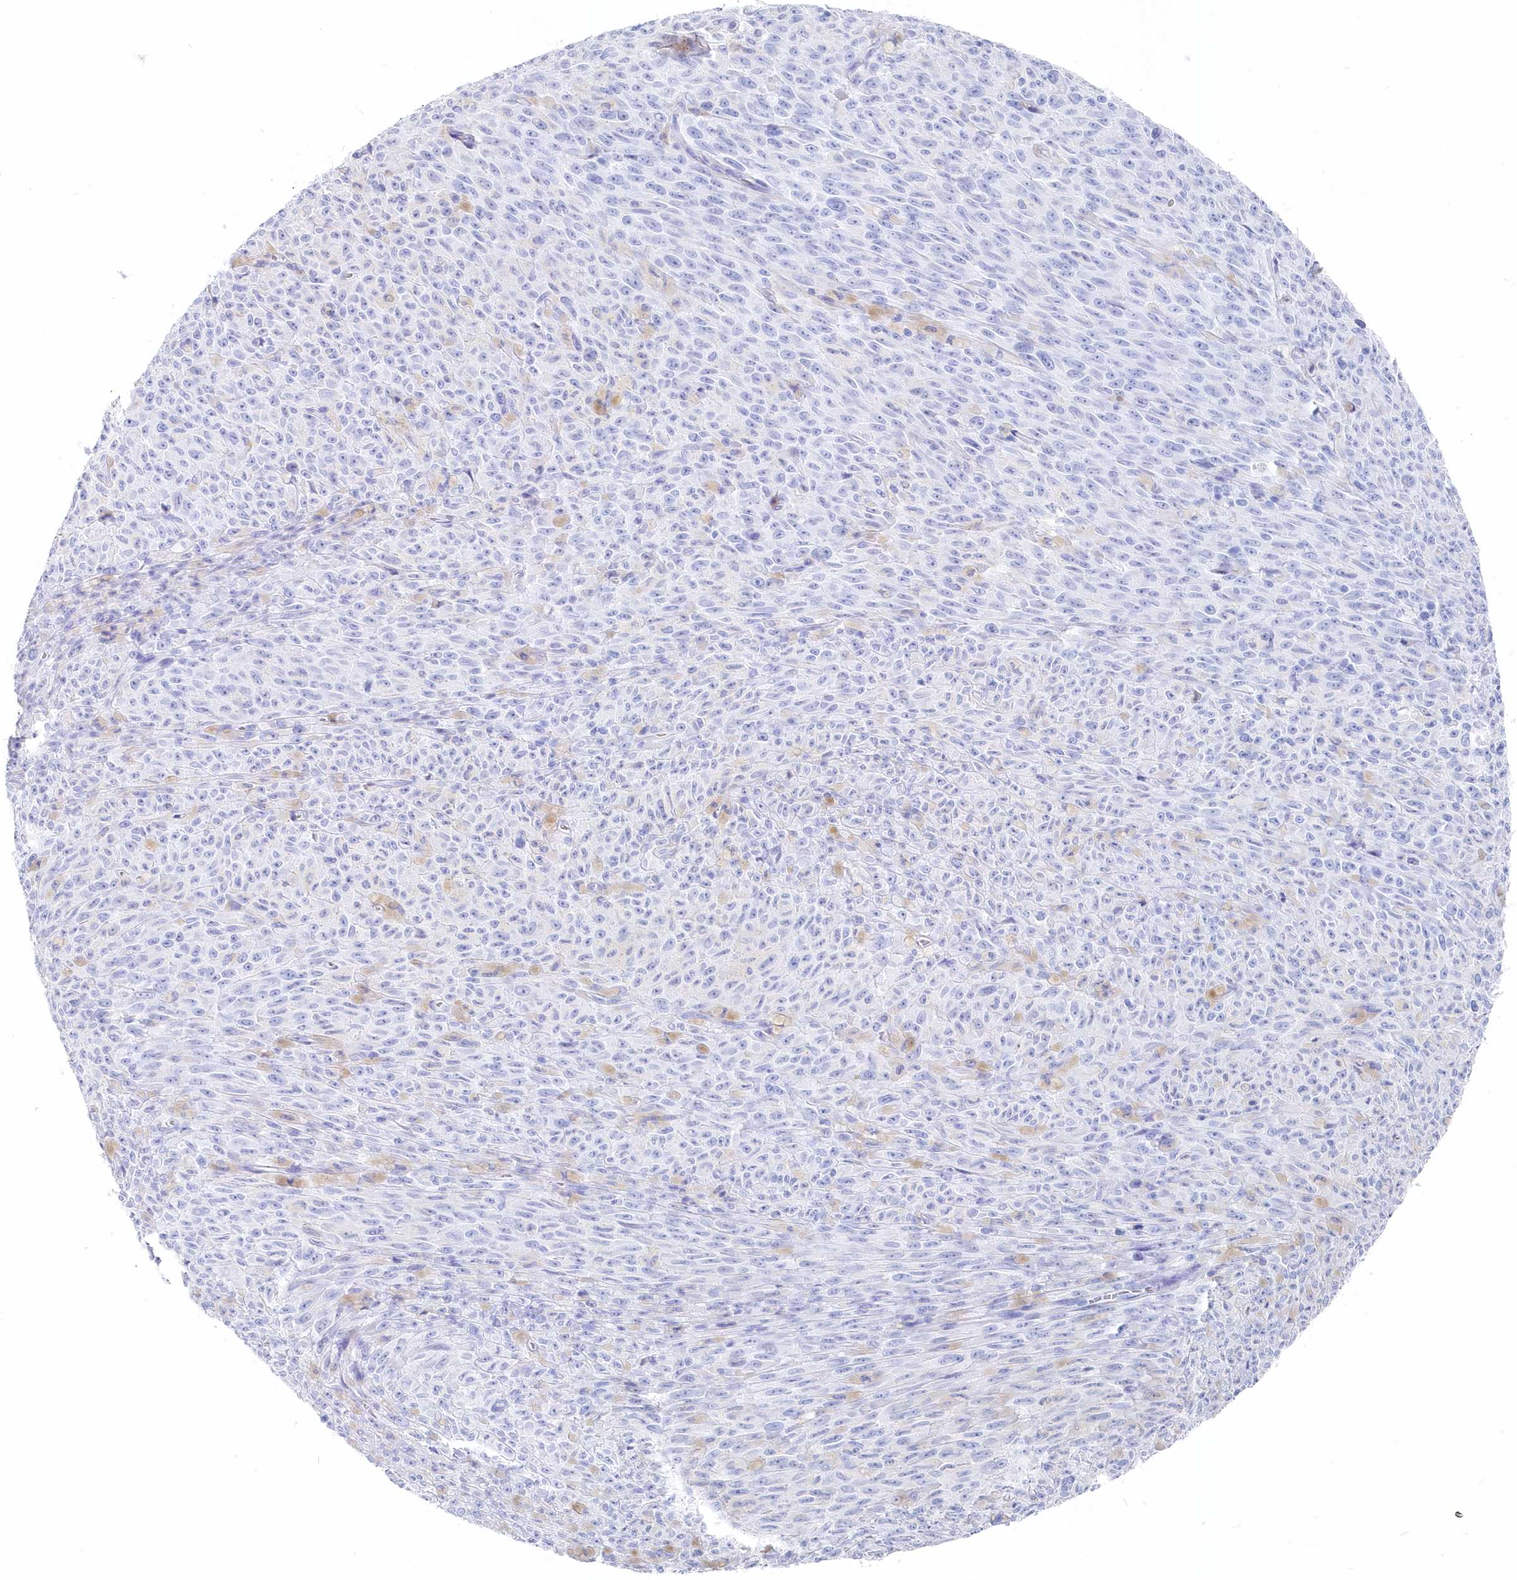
{"staining": {"intensity": "negative", "quantity": "none", "location": "none"}, "tissue": "melanoma", "cell_type": "Tumor cells", "image_type": "cancer", "snomed": [{"axis": "morphology", "description": "Malignant melanoma, NOS"}, {"axis": "topography", "description": "Skin"}], "caption": "The immunohistochemistry image has no significant staining in tumor cells of malignant melanoma tissue.", "gene": "CSNK1G2", "patient": {"sex": "female", "age": 82}}